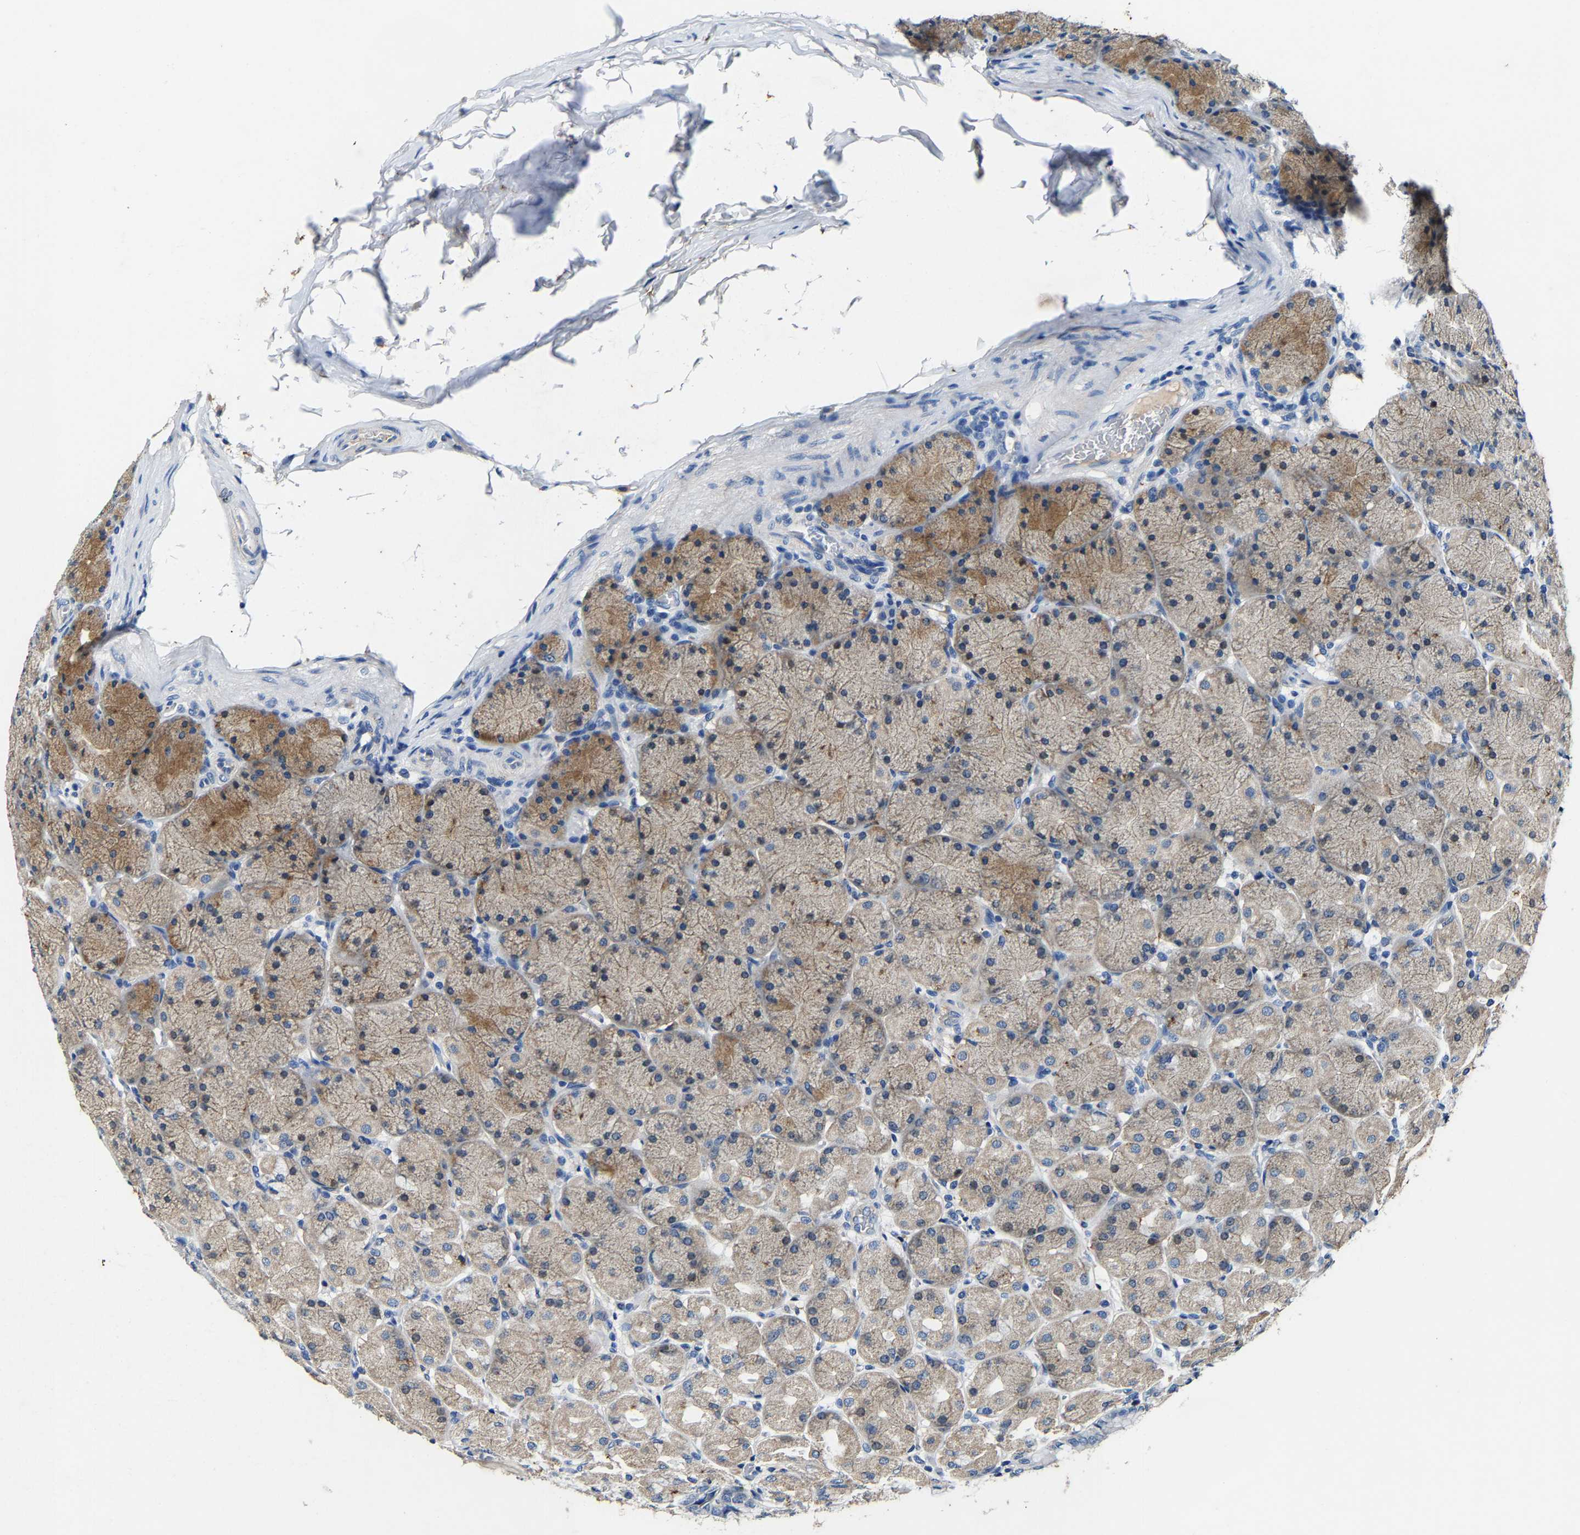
{"staining": {"intensity": "moderate", "quantity": "<25%", "location": "cytoplasmic/membranous"}, "tissue": "stomach", "cell_type": "Glandular cells", "image_type": "normal", "snomed": [{"axis": "morphology", "description": "Normal tissue, NOS"}, {"axis": "topography", "description": "Stomach, upper"}], "caption": "High-magnification brightfield microscopy of benign stomach stained with DAB (3,3'-diaminobenzidine) (brown) and counterstained with hematoxylin (blue). glandular cells exhibit moderate cytoplasmic/membranous staining is appreciated in approximately<25% of cells.", "gene": "SLC25A25", "patient": {"sex": "female", "age": 56}}